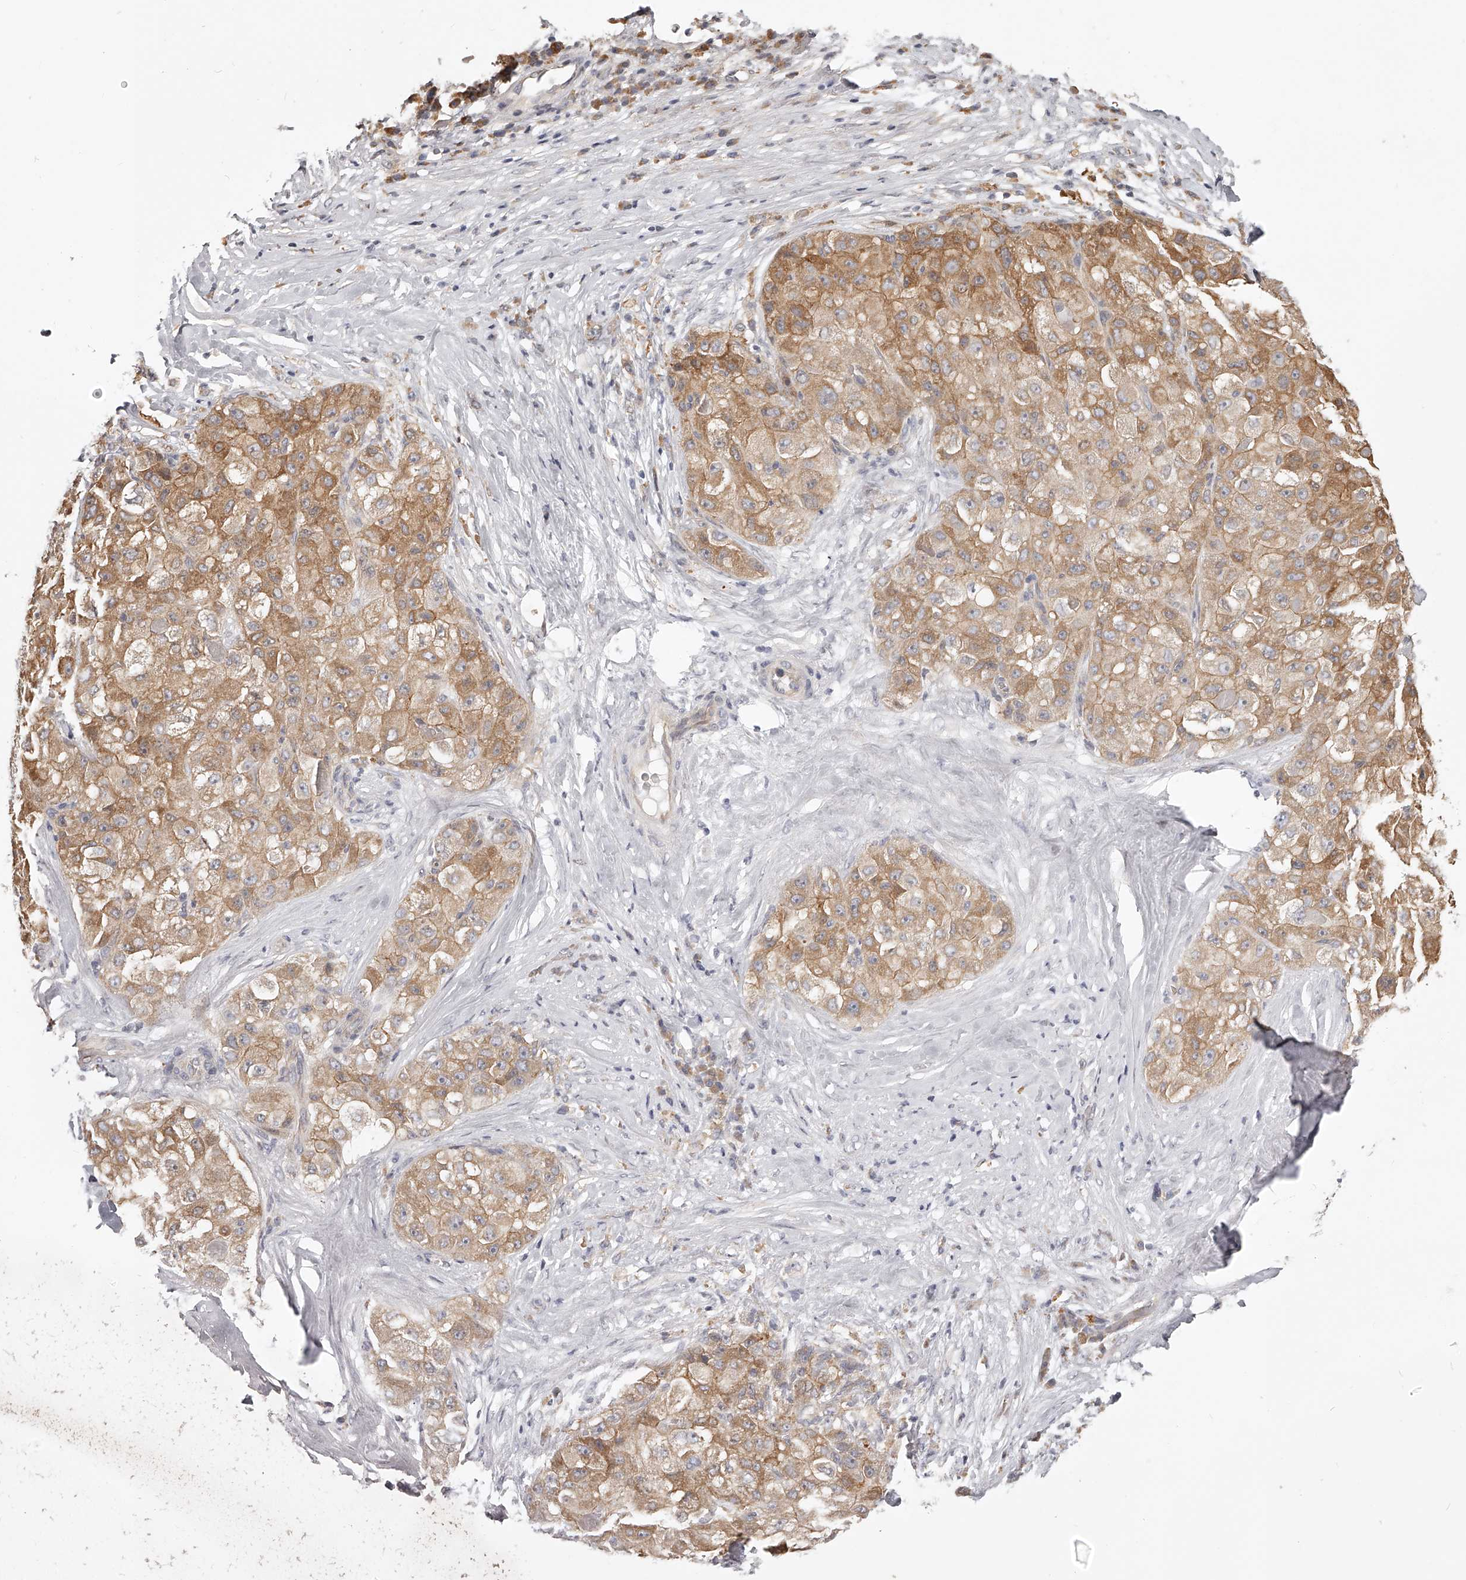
{"staining": {"intensity": "moderate", "quantity": ">75%", "location": "cytoplasmic/membranous"}, "tissue": "liver cancer", "cell_type": "Tumor cells", "image_type": "cancer", "snomed": [{"axis": "morphology", "description": "Carcinoma, Hepatocellular, NOS"}, {"axis": "topography", "description": "Liver"}], "caption": "Liver cancer (hepatocellular carcinoma) stained with a brown dye reveals moderate cytoplasmic/membranous positive staining in about >75% of tumor cells.", "gene": "ZNF582", "patient": {"sex": "male", "age": 80}}